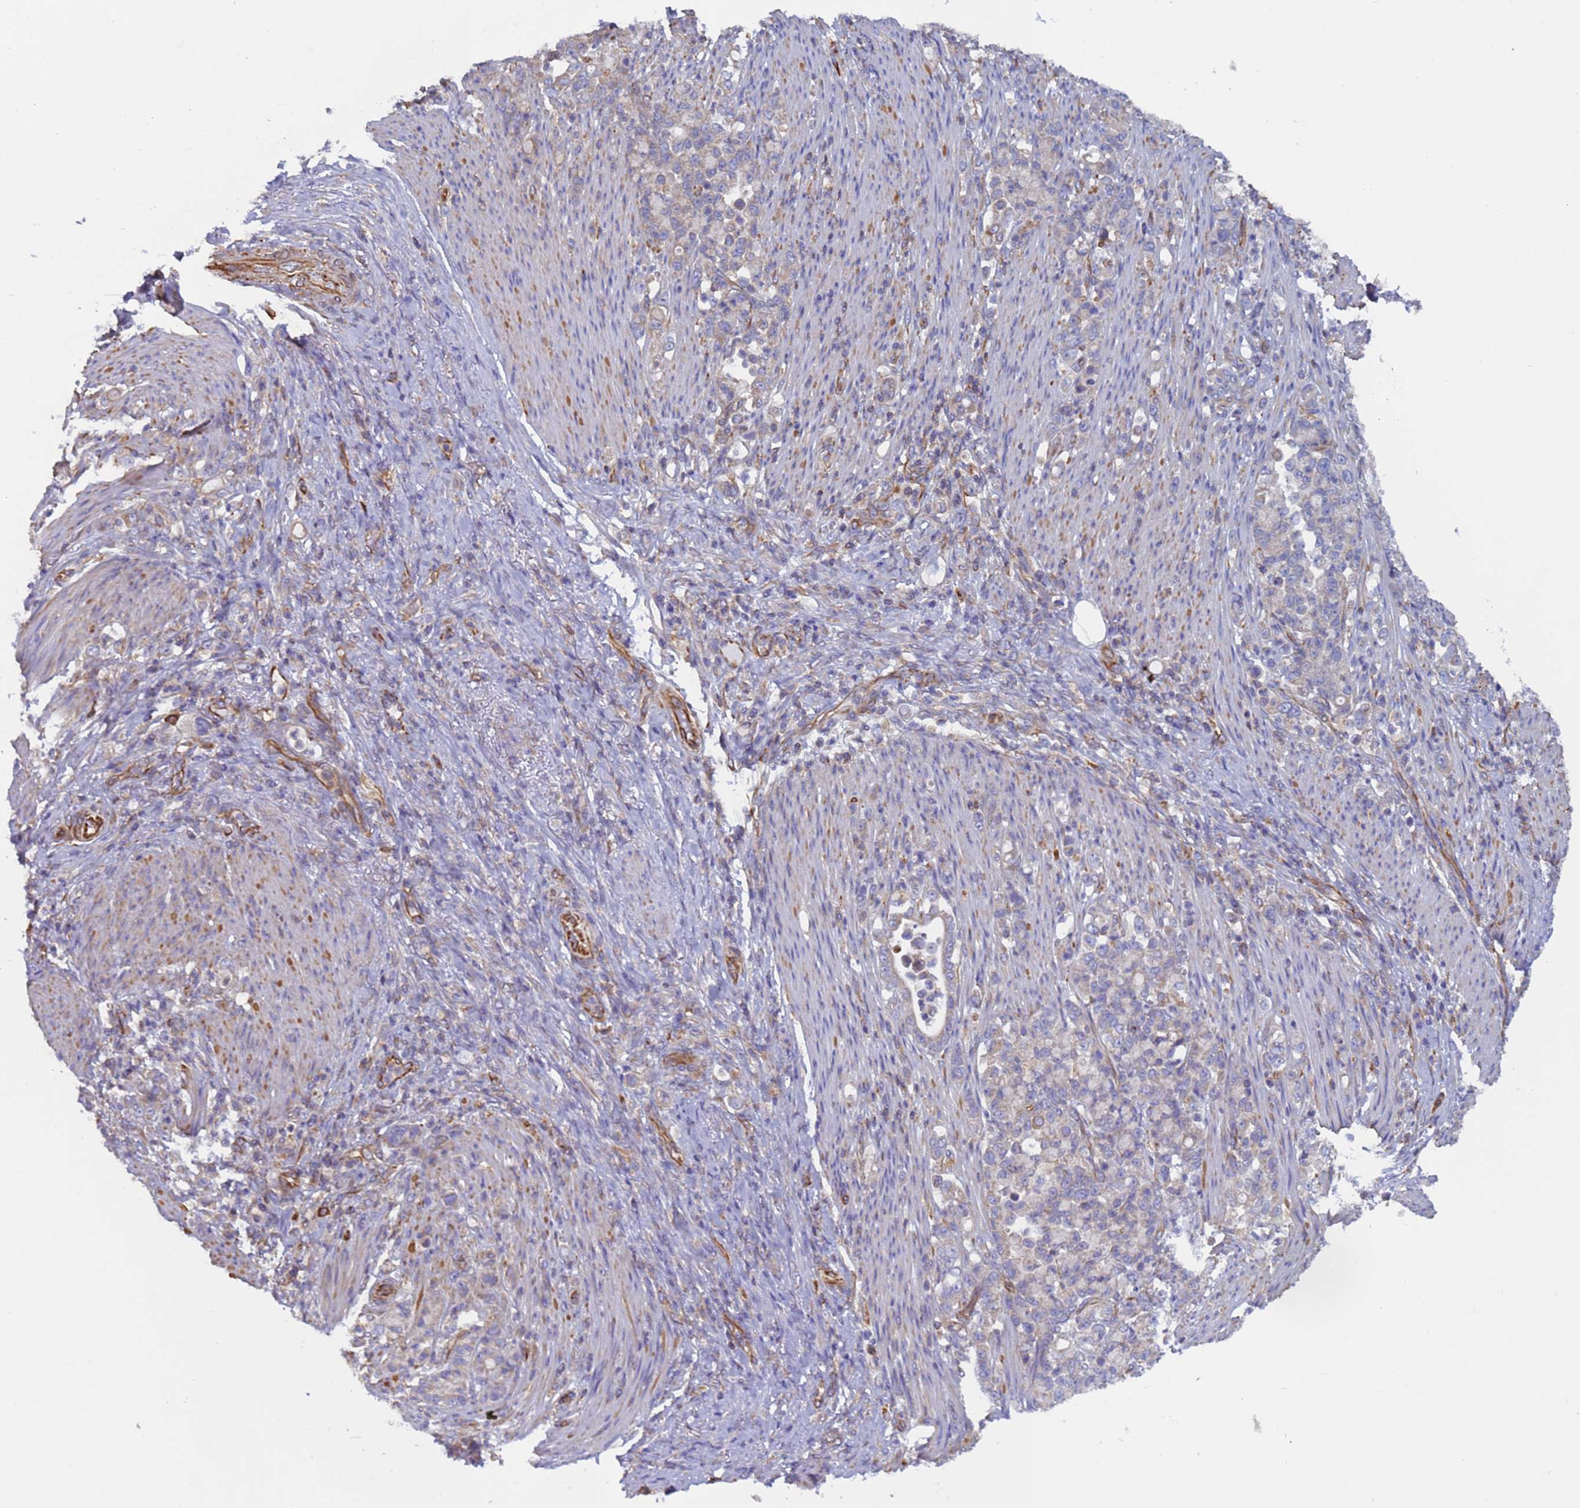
{"staining": {"intensity": "negative", "quantity": "none", "location": "none"}, "tissue": "stomach cancer", "cell_type": "Tumor cells", "image_type": "cancer", "snomed": [{"axis": "morphology", "description": "Normal tissue, NOS"}, {"axis": "morphology", "description": "Adenocarcinoma, NOS"}, {"axis": "topography", "description": "Stomach"}], "caption": "Tumor cells are negative for protein expression in human adenocarcinoma (stomach). Nuclei are stained in blue.", "gene": "NUDT12", "patient": {"sex": "female", "age": 79}}